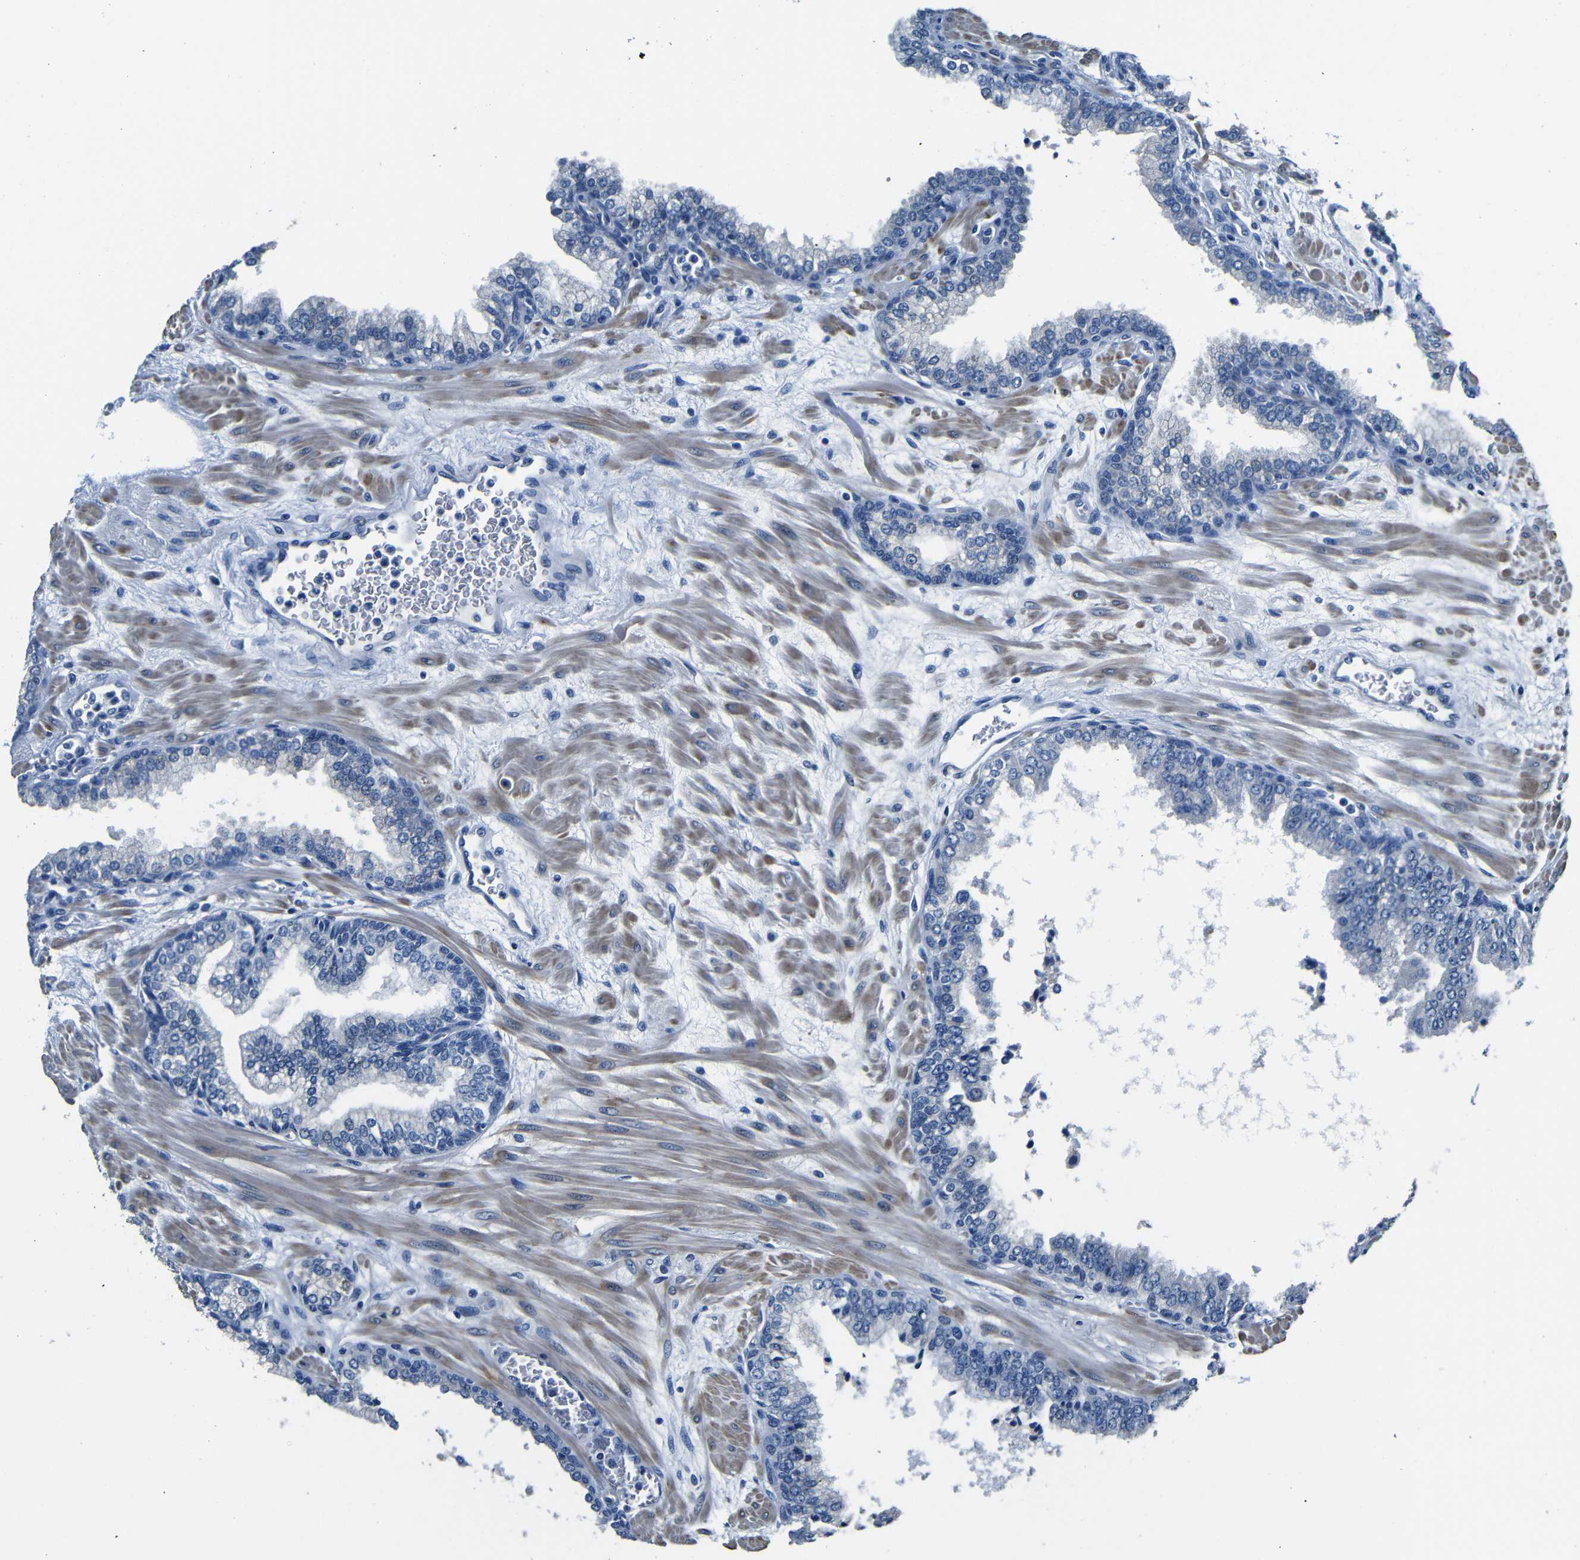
{"staining": {"intensity": "moderate", "quantity": "<25%", "location": "cytoplasmic/membranous"}, "tissue": "prostate", "cell_type": "Glandular cells", "image_type": "normal", "snomed": [{"axis": "morphology", "description": "Normal tissue, NOS"}, {"axis": "morphology", "description": "Urothelial carcinoma, Low grade"}, {"axis": "topography", "description": "Urinary bladder"}, {"axis": "topography", "description": "Prostate"}], "caption": "Immunohistochemical staining of benign human prostate demonstrates <25% levels of moderate cytoplasmic/membranous protein positivity in about <25% of glandular cells.", "gene": "TNFAIP1", "patient": {"sex": "male", "age": 60}}